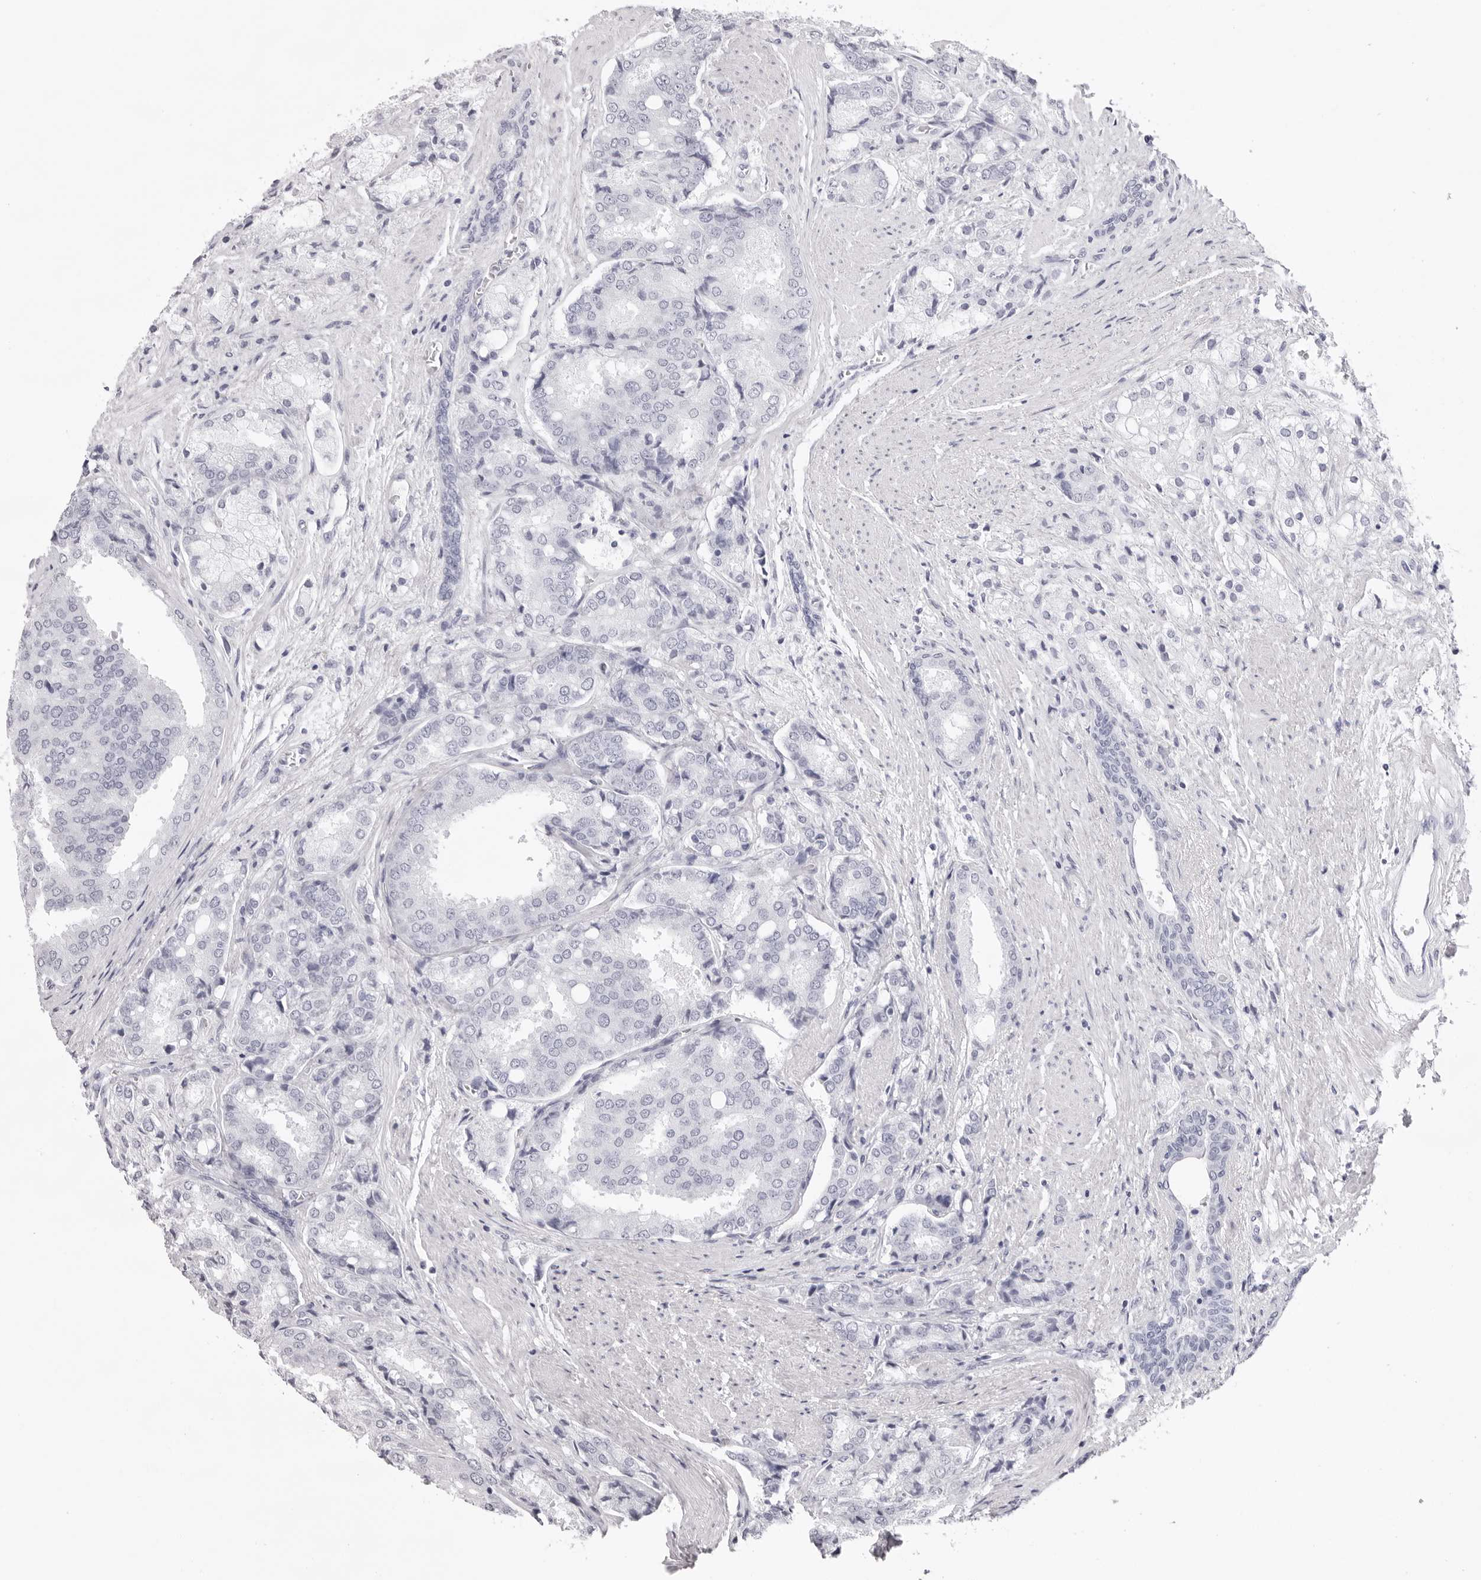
{"staining": {"intensity": "negative", "quantity": "none", "location": "none"}, "tissue": "prostate cancer", "cell_type": "Tumor cells", "image_type": "cancer", "snomed": [{"axis": "morphology", "description": "Adenocarcinoma, High grade"}, {"axis": "topography", "description": "Prostate"}], "caption": "This image is of prostate cancer (high-grade adenocarcinoma) stained with immunohistochemistry to label a protein in brown with the nuclei are counter-stained blue. There is no staining in tumor cells.", "gene": "SMIM2", "patient": {"sex": "male", "age": 50}}